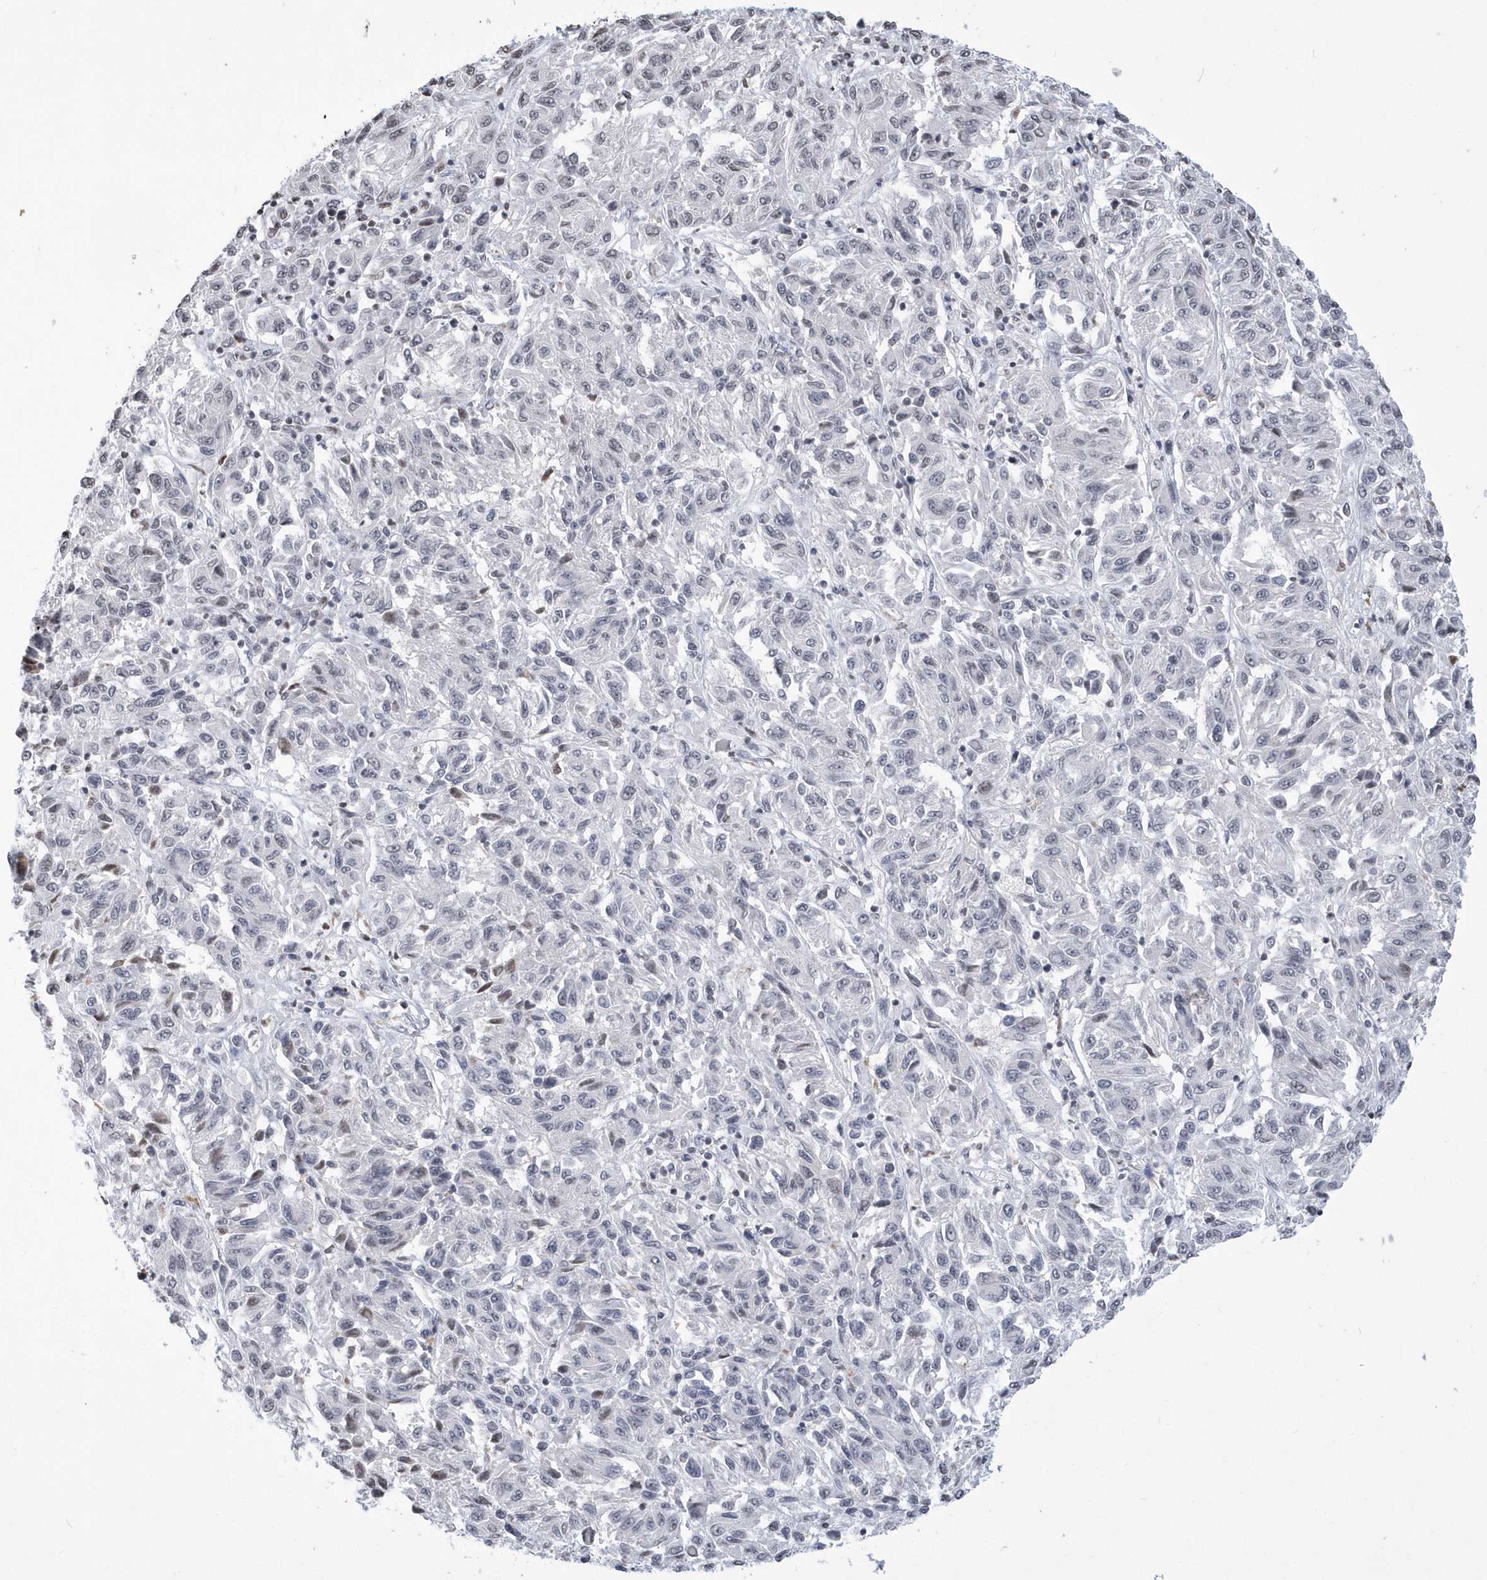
{"staining": {"intensity": "negative", "quantity": "none", "location": "none"}, "tissue": "melanoma", "cell_type": "Tumor cells", "image_type": "cancer", "snomed": [{"axis": "morphology", "description": "Malignant melanoma, Metastatic site"}, {"axis": "topography", "description": "Lung"}], "caption": "Tumor cells are negative for protein expression in human melanoma.", "gene": "VWA5B2", "patient": {"sex": "male", "age": 64}}